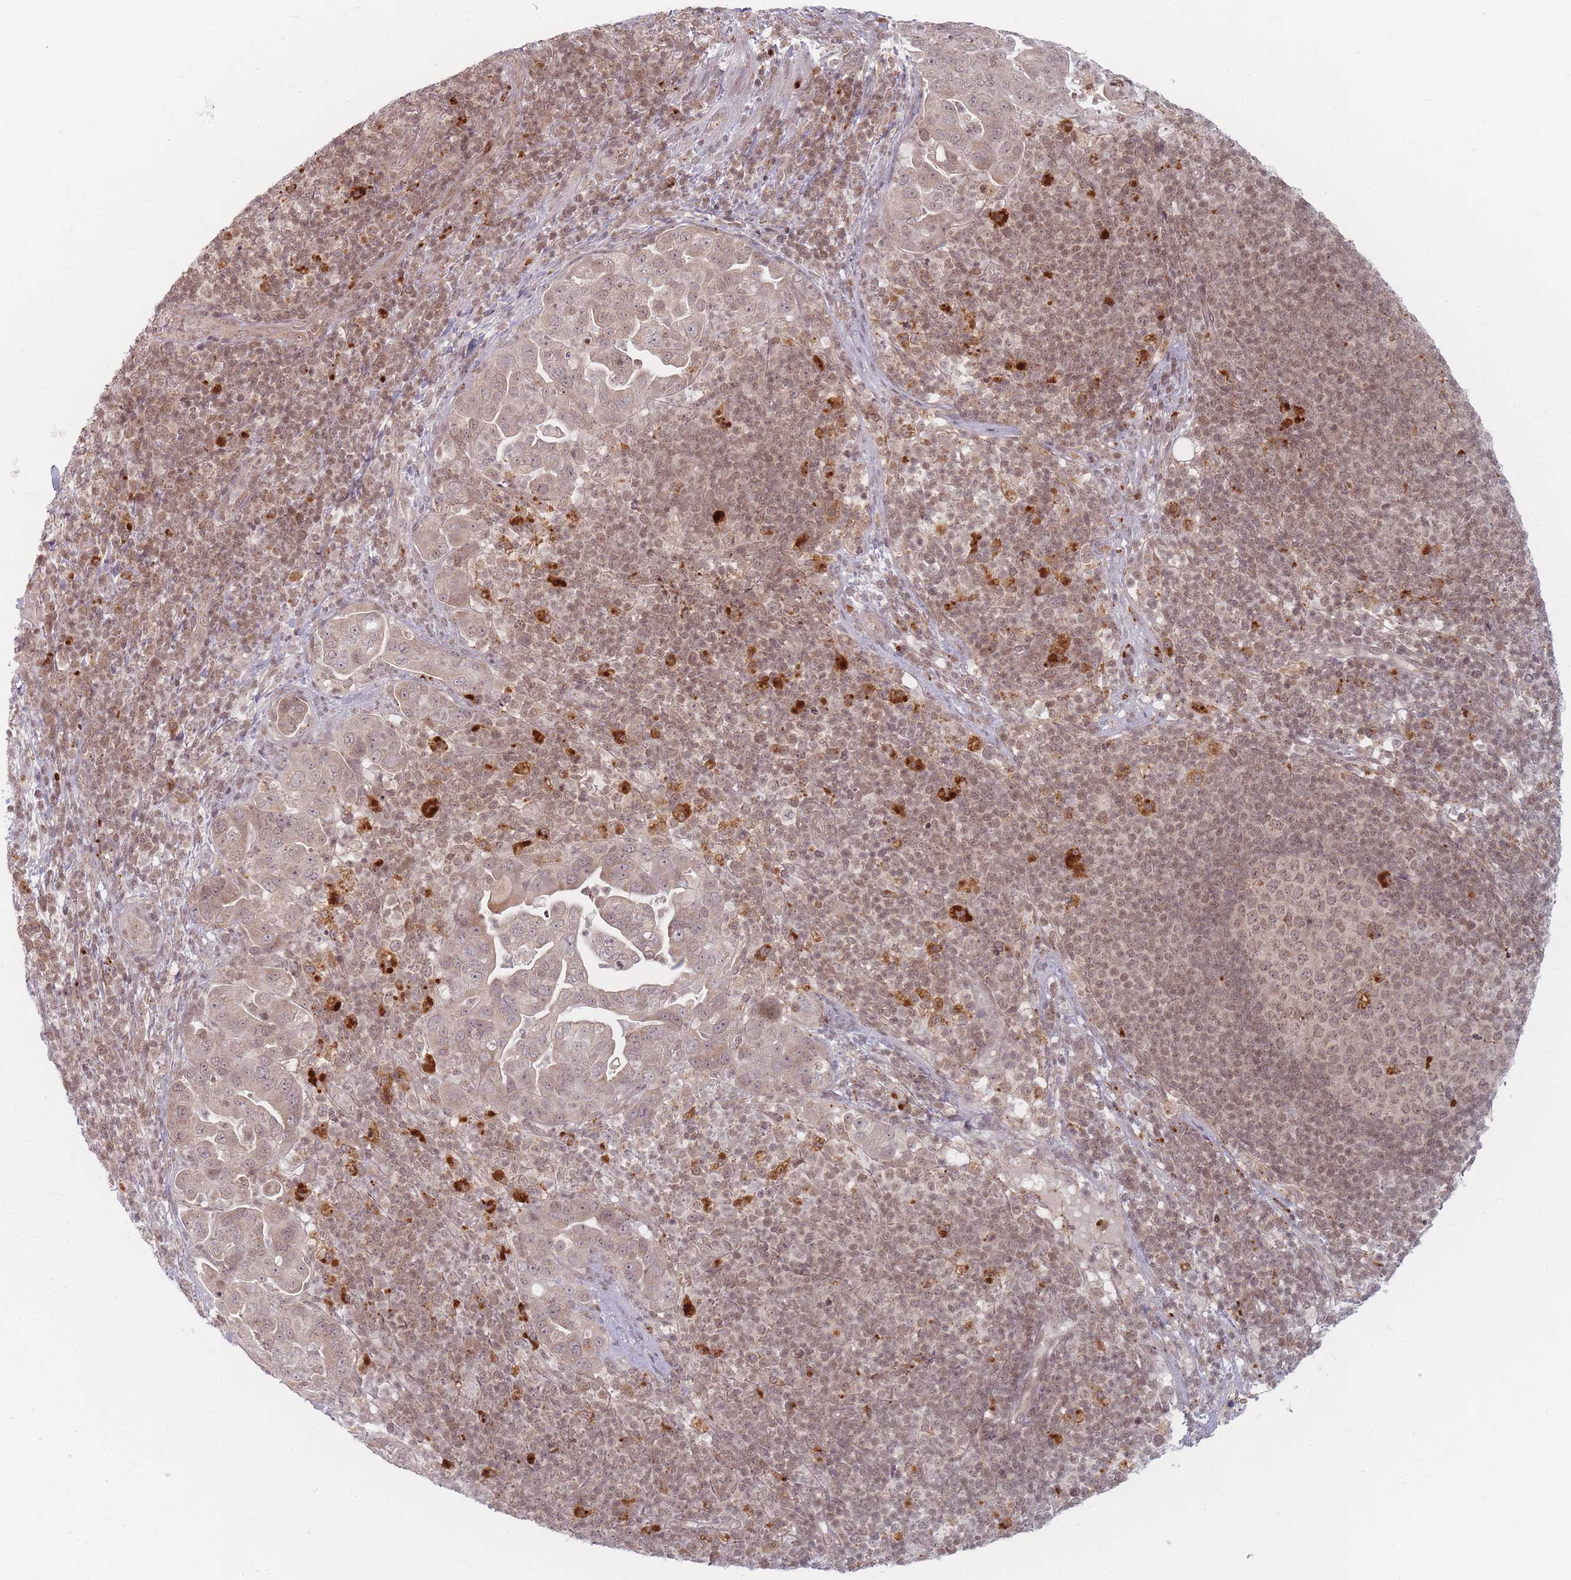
{"staining": {"intensity": "weak", "quantity": ">75%", "location": "cytoplasmic/membranous,nuclear"}, "tissue": "pancreatic cancer", "cell_type": "Tumor cells", "image_type": "cancer", "snomed": [{"axis": "morphology", "description": "Adenocarcinoma, NOS"}, {"axis": "topography", "description": "Pancreas"}], "caption": "This photomicrograph demonstrates immunohistochemistry staining of human adenocarcinoma (pancreatic), with low weak cytoplasmic/membranous and nuclear staining in about >75% of tumor cells.", "gene": "SPATA45", "patient": {"sex": "female", "age": 63}}